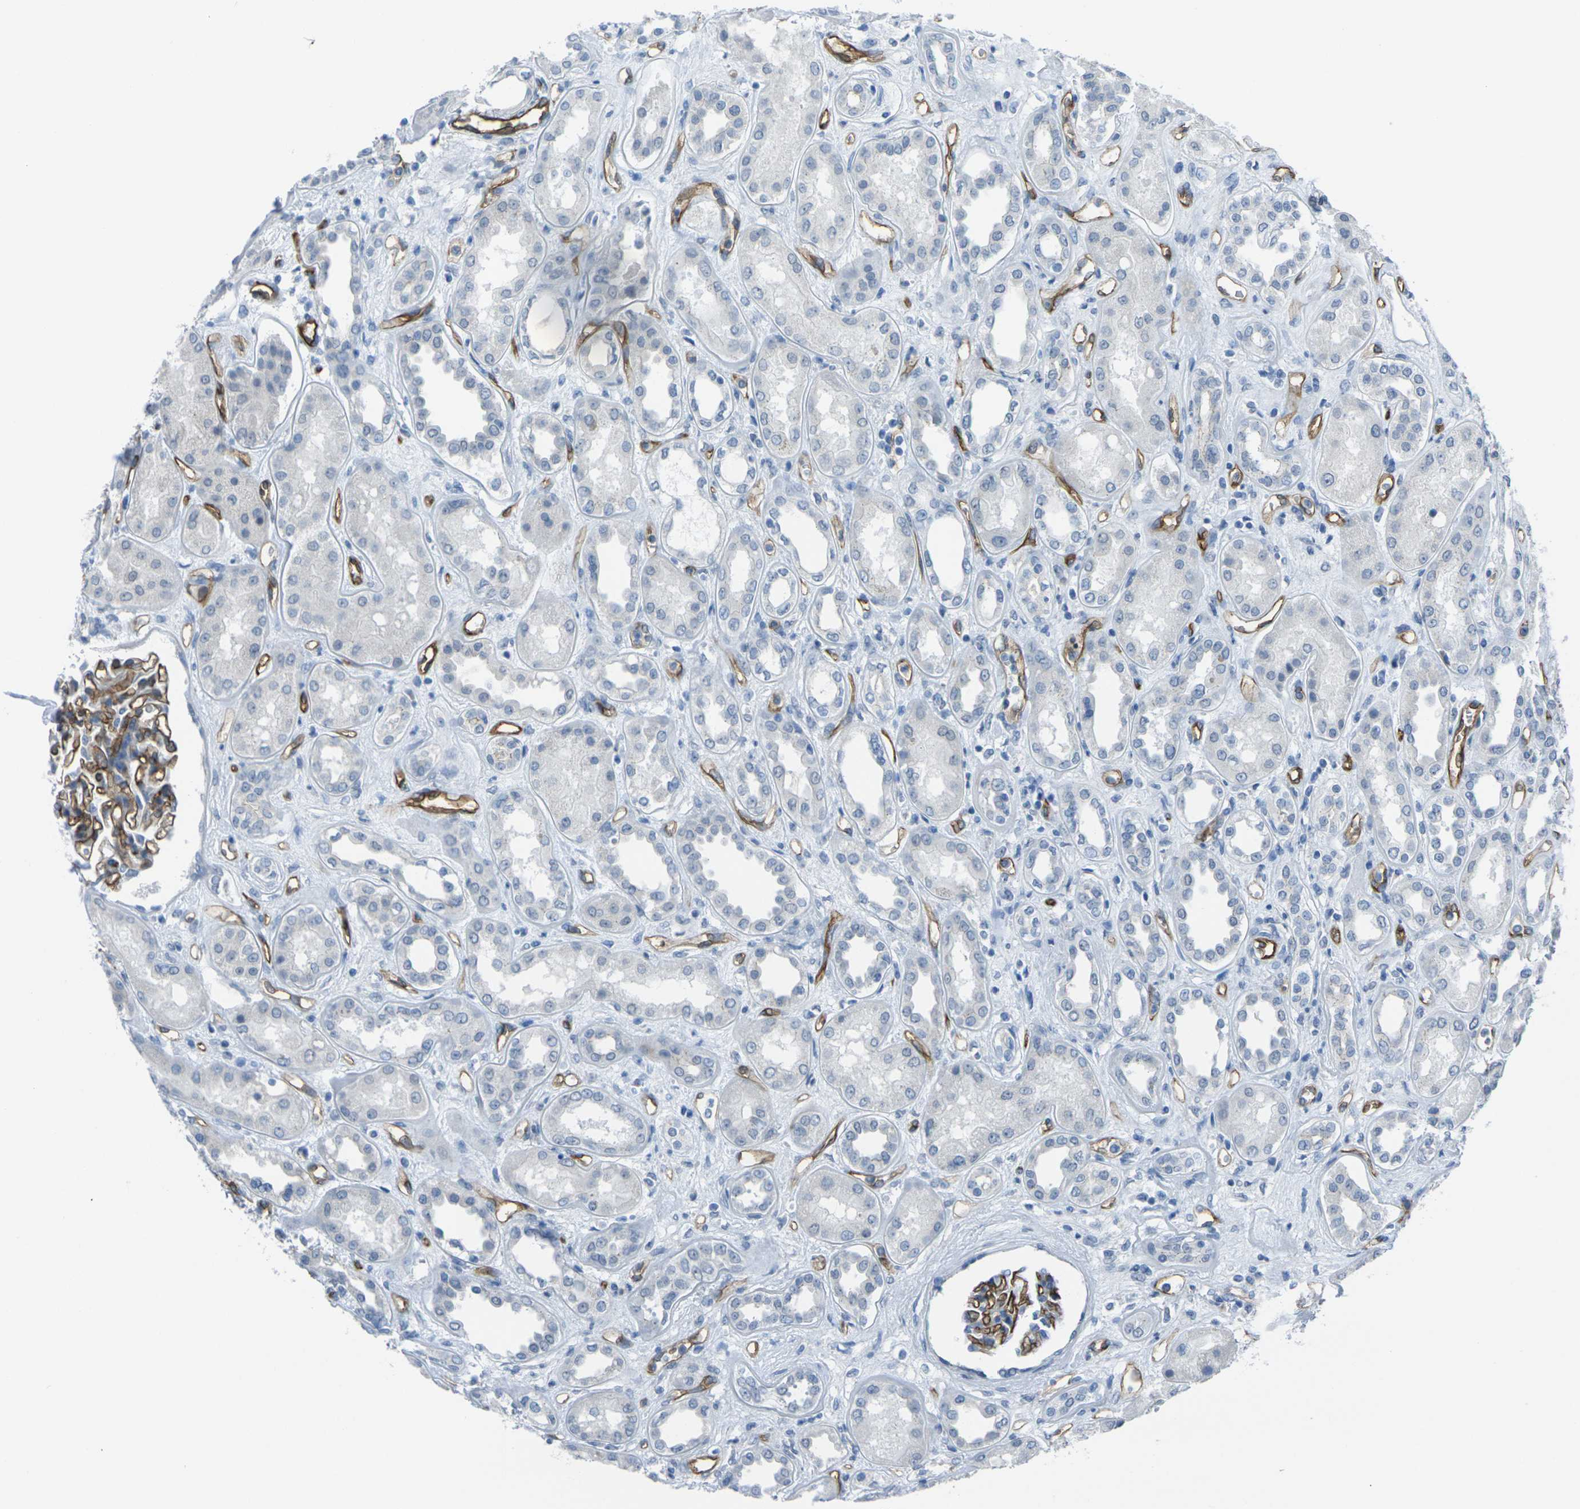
{"staining": {"intensity": "strong", "quantity": ">75%", "location": "cytoplasmic/membranous"}, "tissue": "kidney", "cell_type": "Cells in glomeruli", "image_type": "normal", "snomed": [{"axis": "morphology", "description": "Normal tissue, NOS"}, {"axis": "topography", "description": "Kidney"}], "caption": "Immunohistochemical staining of benign kidney reveals high levels of strong cytoplasmic/membranous positivity in about >75% of cells in glomeruli. (DAB (3,3'-diaminobenzidine) = brown stain, brightfield microscopy at high magnification).", "gene": "HSPA12B", "patient": {"sex": "male", "age": 59}}